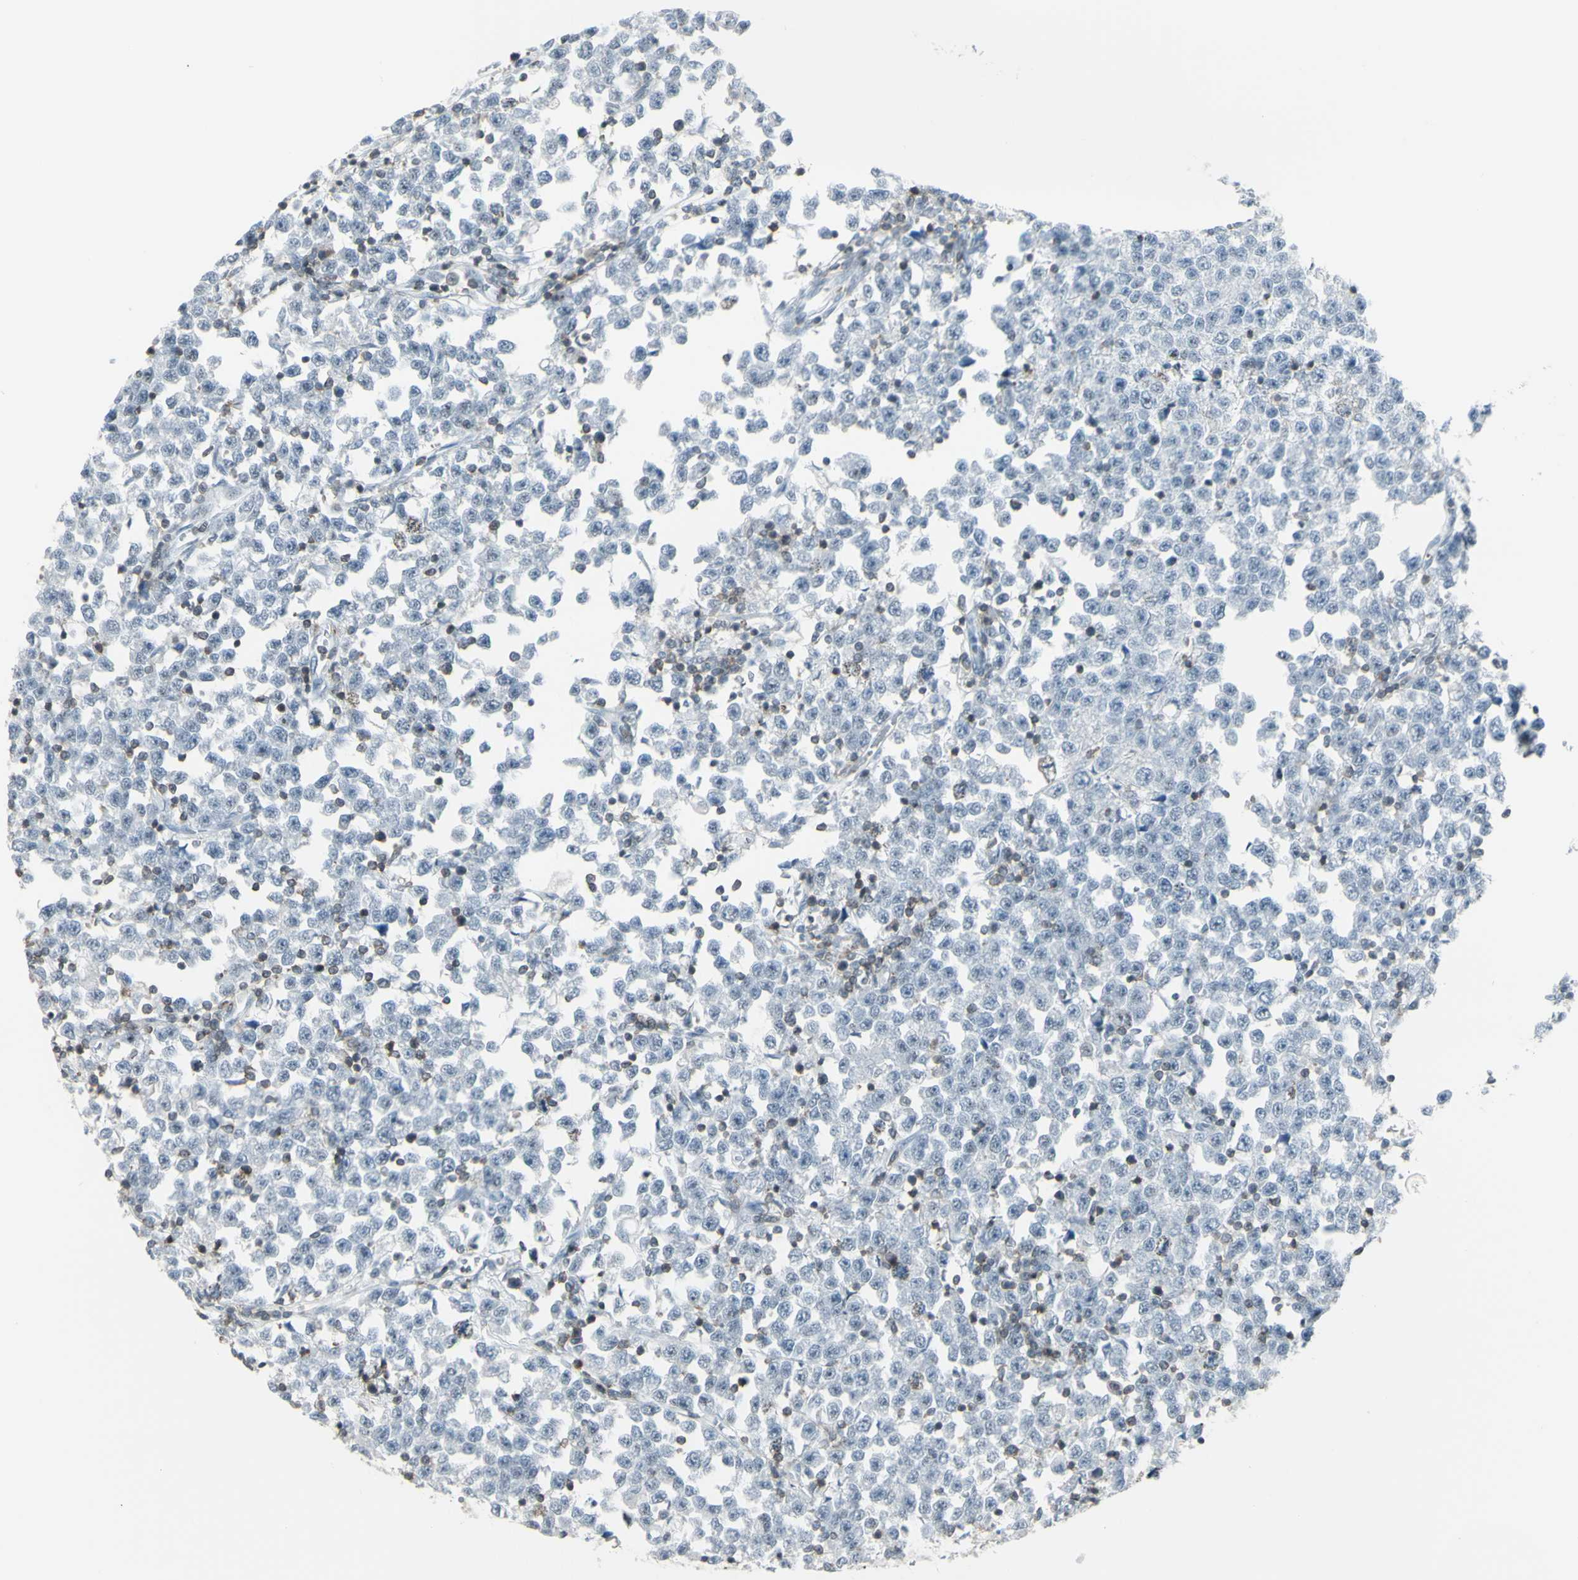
{"staining": {"intensity": "negative", "quantity": "none", "location": "none"}, "tissue": "testis cancer", "cell_type": "Tumor cells", "image_type": "cancer", "snomed": [{"axis": "morphology", "description": "Seminoma, NOS"}, {"axis": "topography", "description": "Testis"}], "caption": "The photomicrograph shows no staining of tumor cells in testis seminoma.", "gene": "NRG1", "patient": {"sex": "male", "age": 43}}